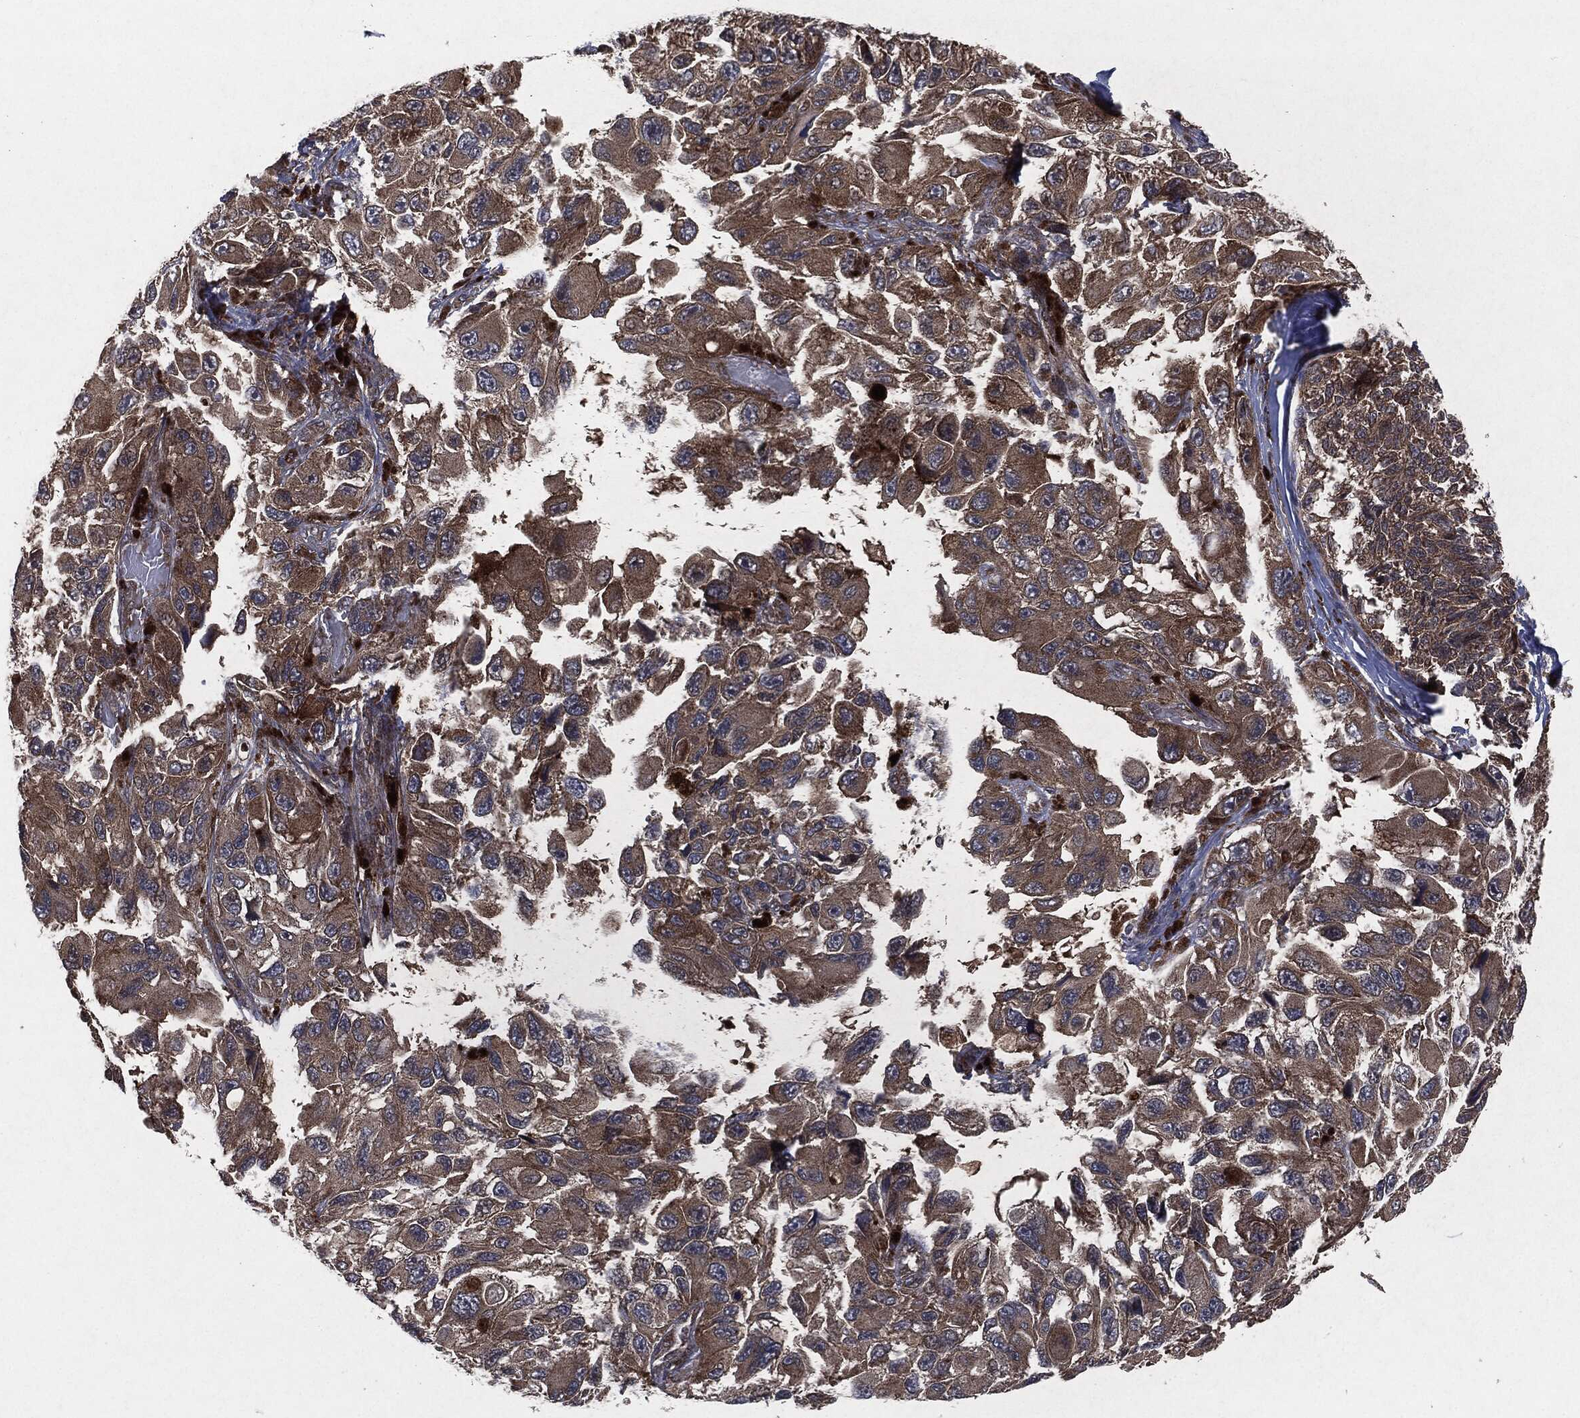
{"staining": {"intensity": "strong", "quantity": "<25%", "location": "cytoplasmic/membranous"}, "tissue": "melanoma", "cell_type": "Tumor cells", "image_type": "cancer", "snomed": [{"axis": "morphology", "description": "Malignant melanoma, NOS"}, {"axis": "topography", "description": "Skin"}], "caption": "Malignant melanoma was stained to show a protein in brown. There is medium levels of strong cytoplasmic/membranous positivity in about <25% of tumor cells.", "gene": "RAF1", "patient": {"sex": "female", "age": 73}}